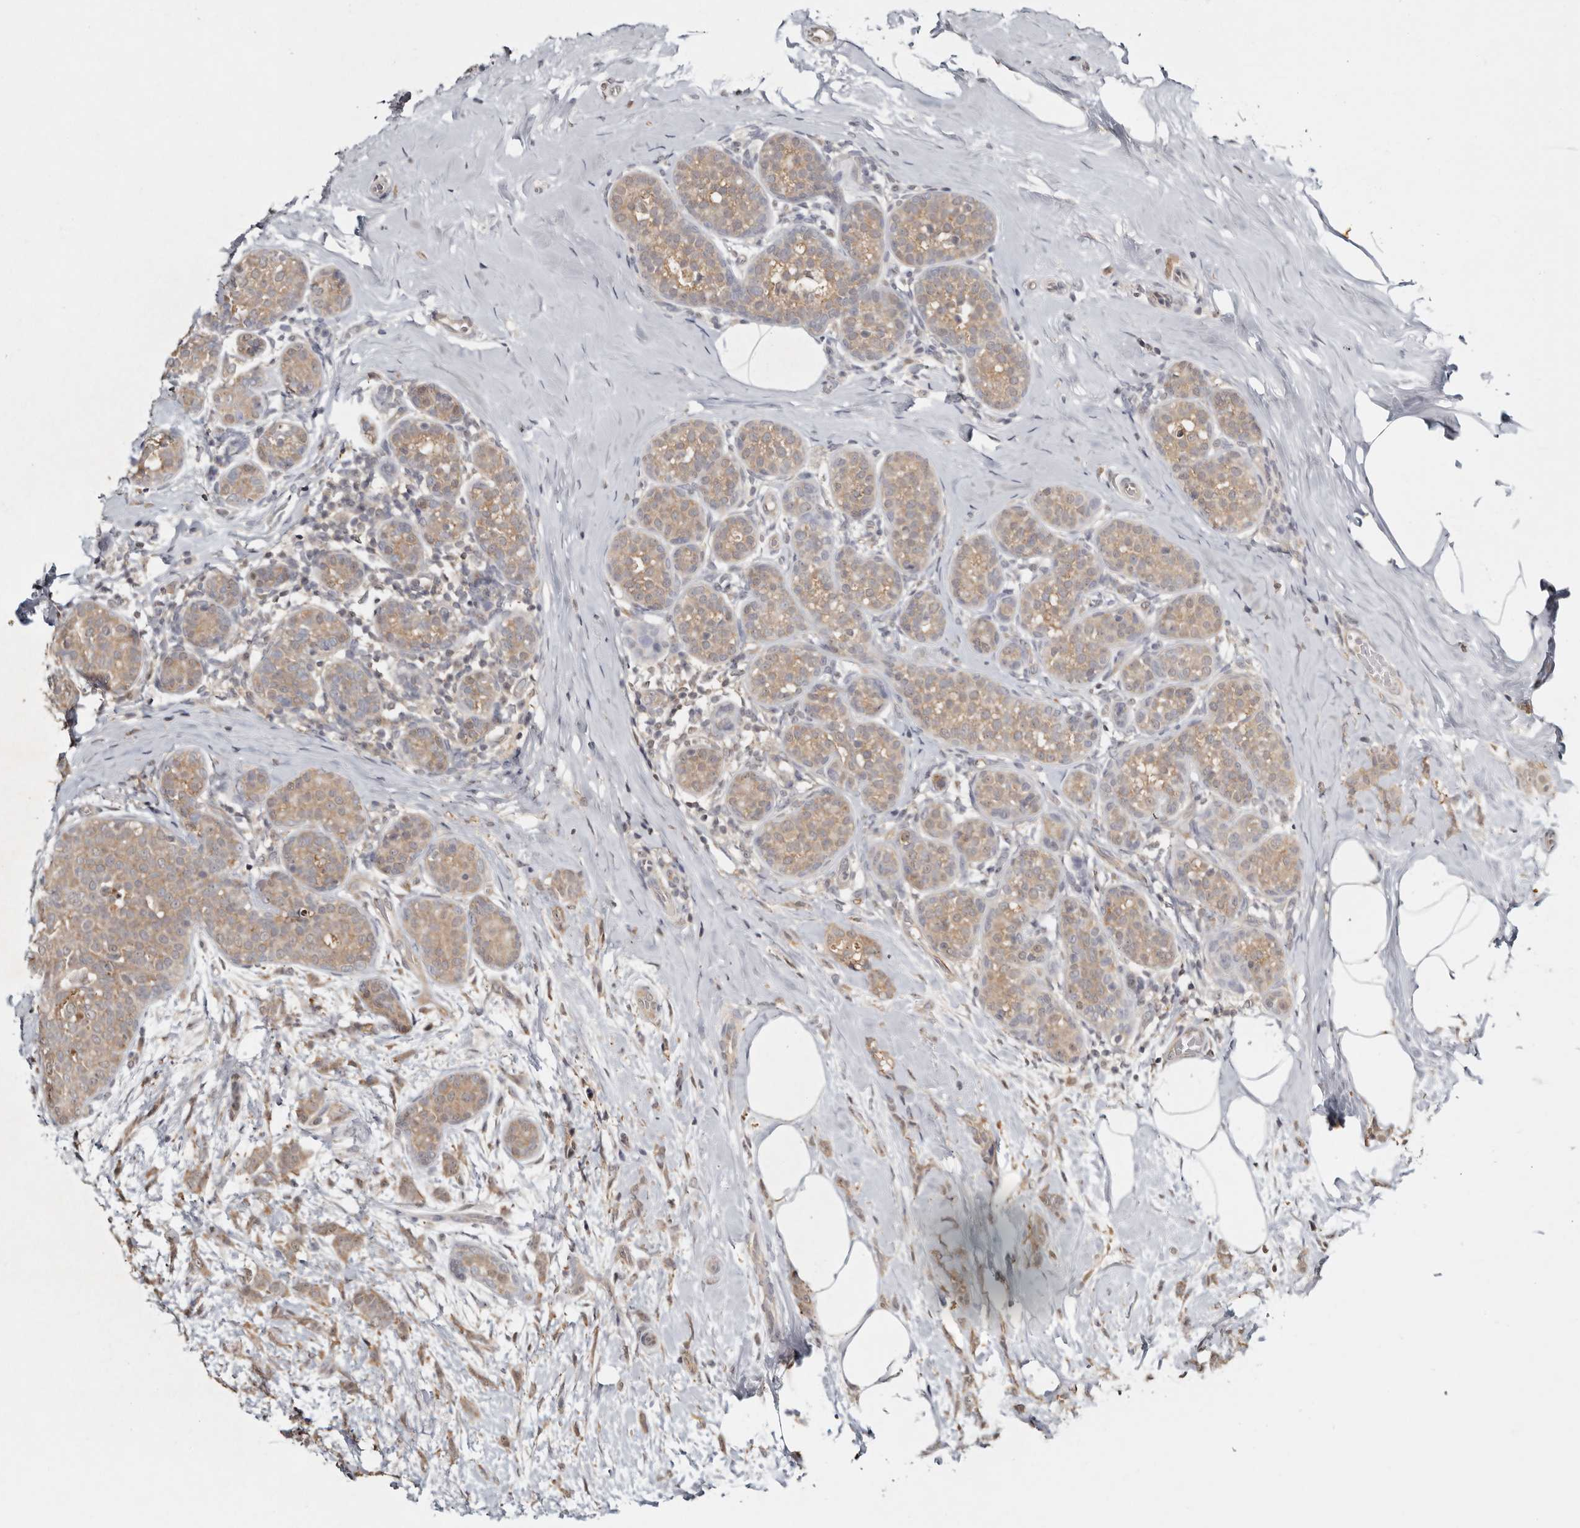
{"staining": {"intensity": "weak", "quantity": ">75%", "location": "cytoplasmic/membranous"}, "tissue": "breast cancer", "cell_type": "Tumor cells", "image_type": "cancer", "snomed": [{"axis": "morphology", "description": "Lobular carcinoma, in situ"}, {"axis": "morphology", "description": "Lobular carcinoma"}, {"axis": "topography", "description": "Breast"}], "caption": "Breast lobular carcinoma in situ stained with immunohistochemistry (IHC) exhibits weak cytoplasmic/membranous expression in about >75% of tumor cells. The staining is performed using DAB brown chromogen to label protein expression. The nuclei are counter-stained blue using hematoxylin.", "gene": "PSMA5", "patient": {"sex": "female", "age": 41}}